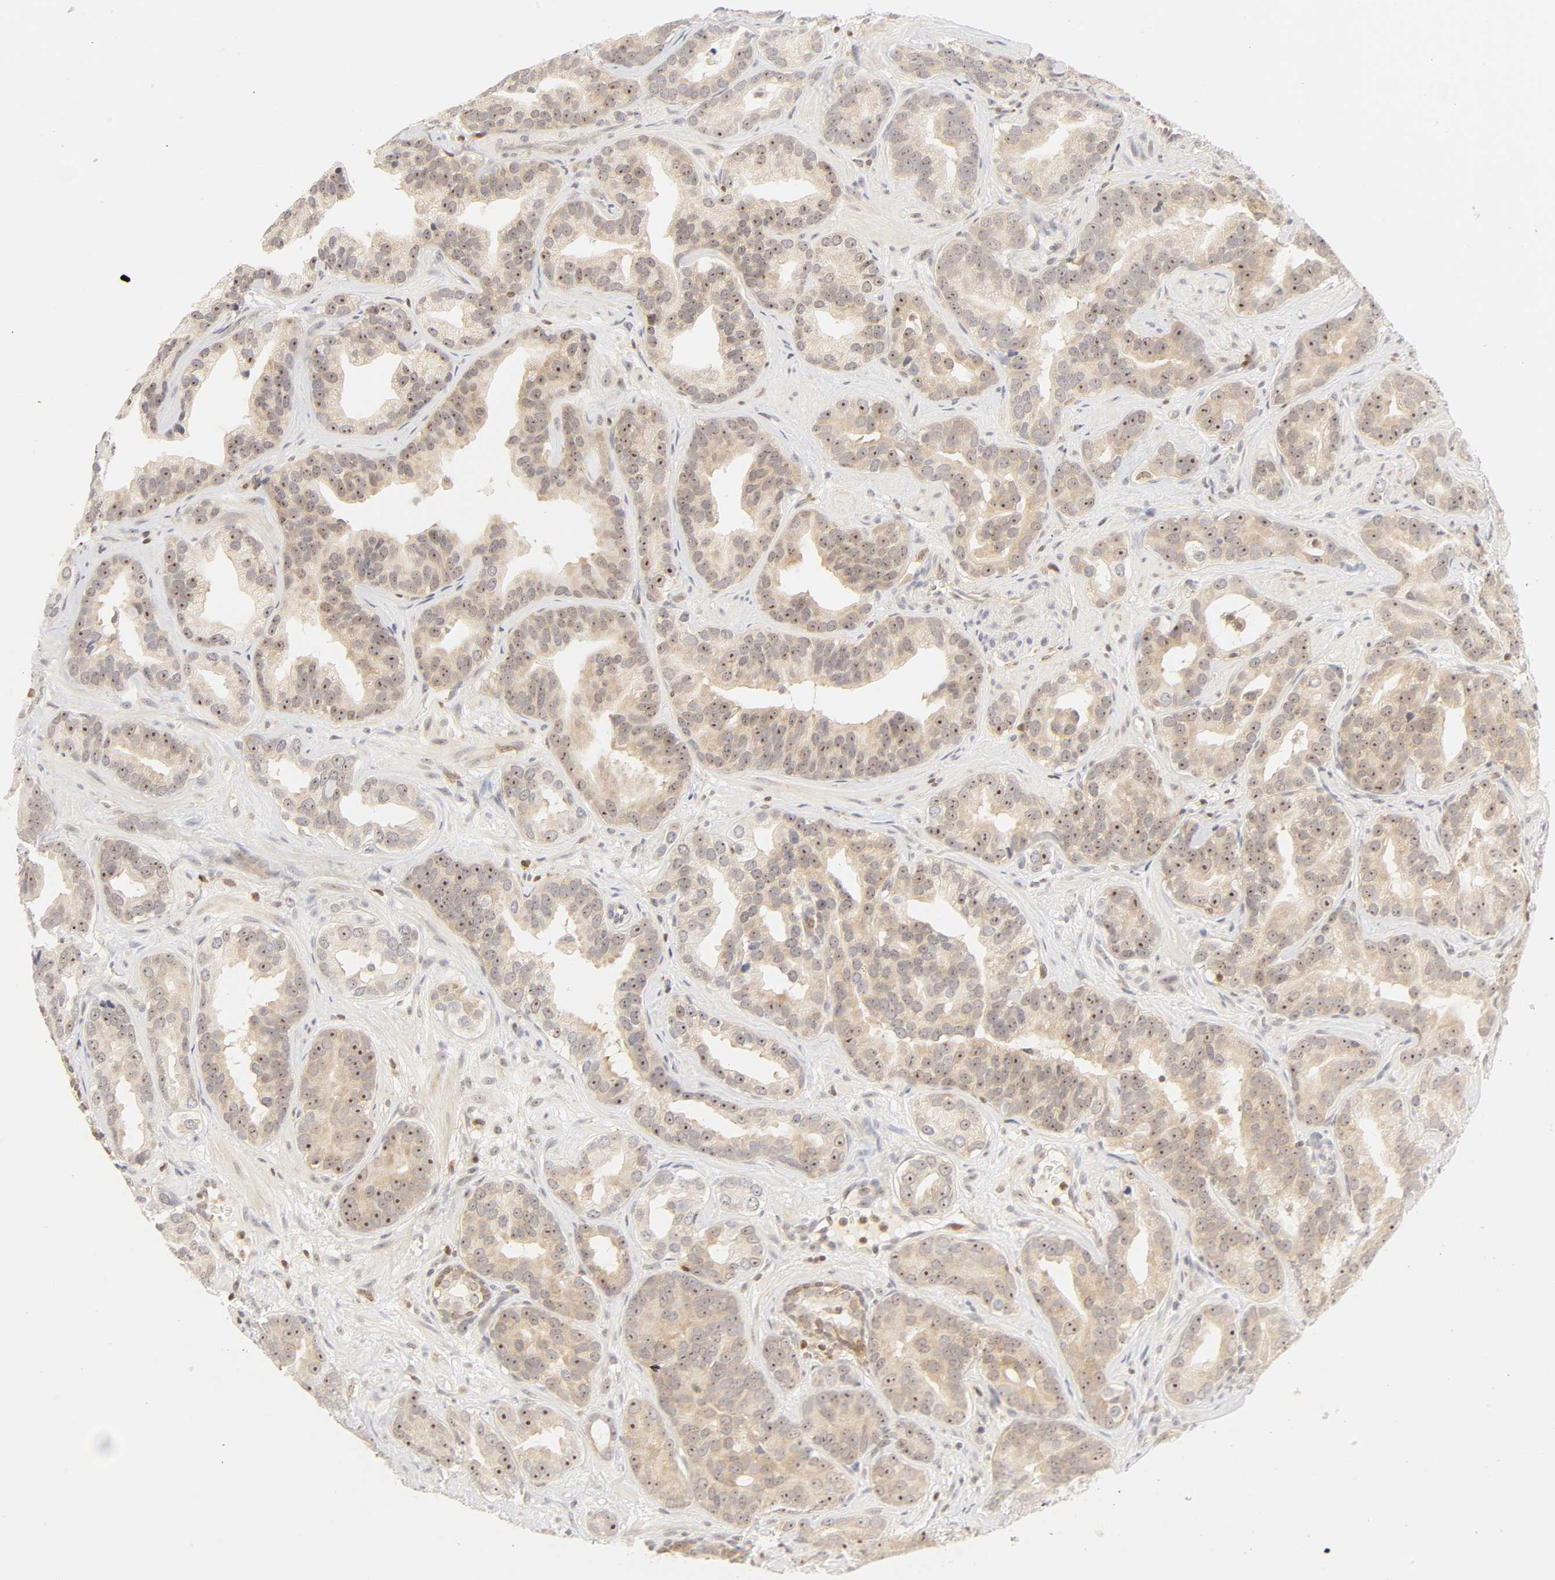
{"staining": {"intensity": "weak", "quantity": ">75%", "location": "cytoplasmic/membranous,nuclear"}, "tissue": "prostate cancer", "cell_type": "Tumor cells", "image_type": "cancer", "snomed": [{"axis": "morphology", "description": "Adenocarcinoma, Low grade"}, {"axis": "topography", "description": "Prostate"}], "caption": "Protein analysis of prostate adenocarcinoma (low-grade) tissue shows weak cytoplasmic/membranous and nuclear expression in approximately >75% of tumor cells.", "gene": "KIF2A", "patient": {"sex": "male", "age": 59}}